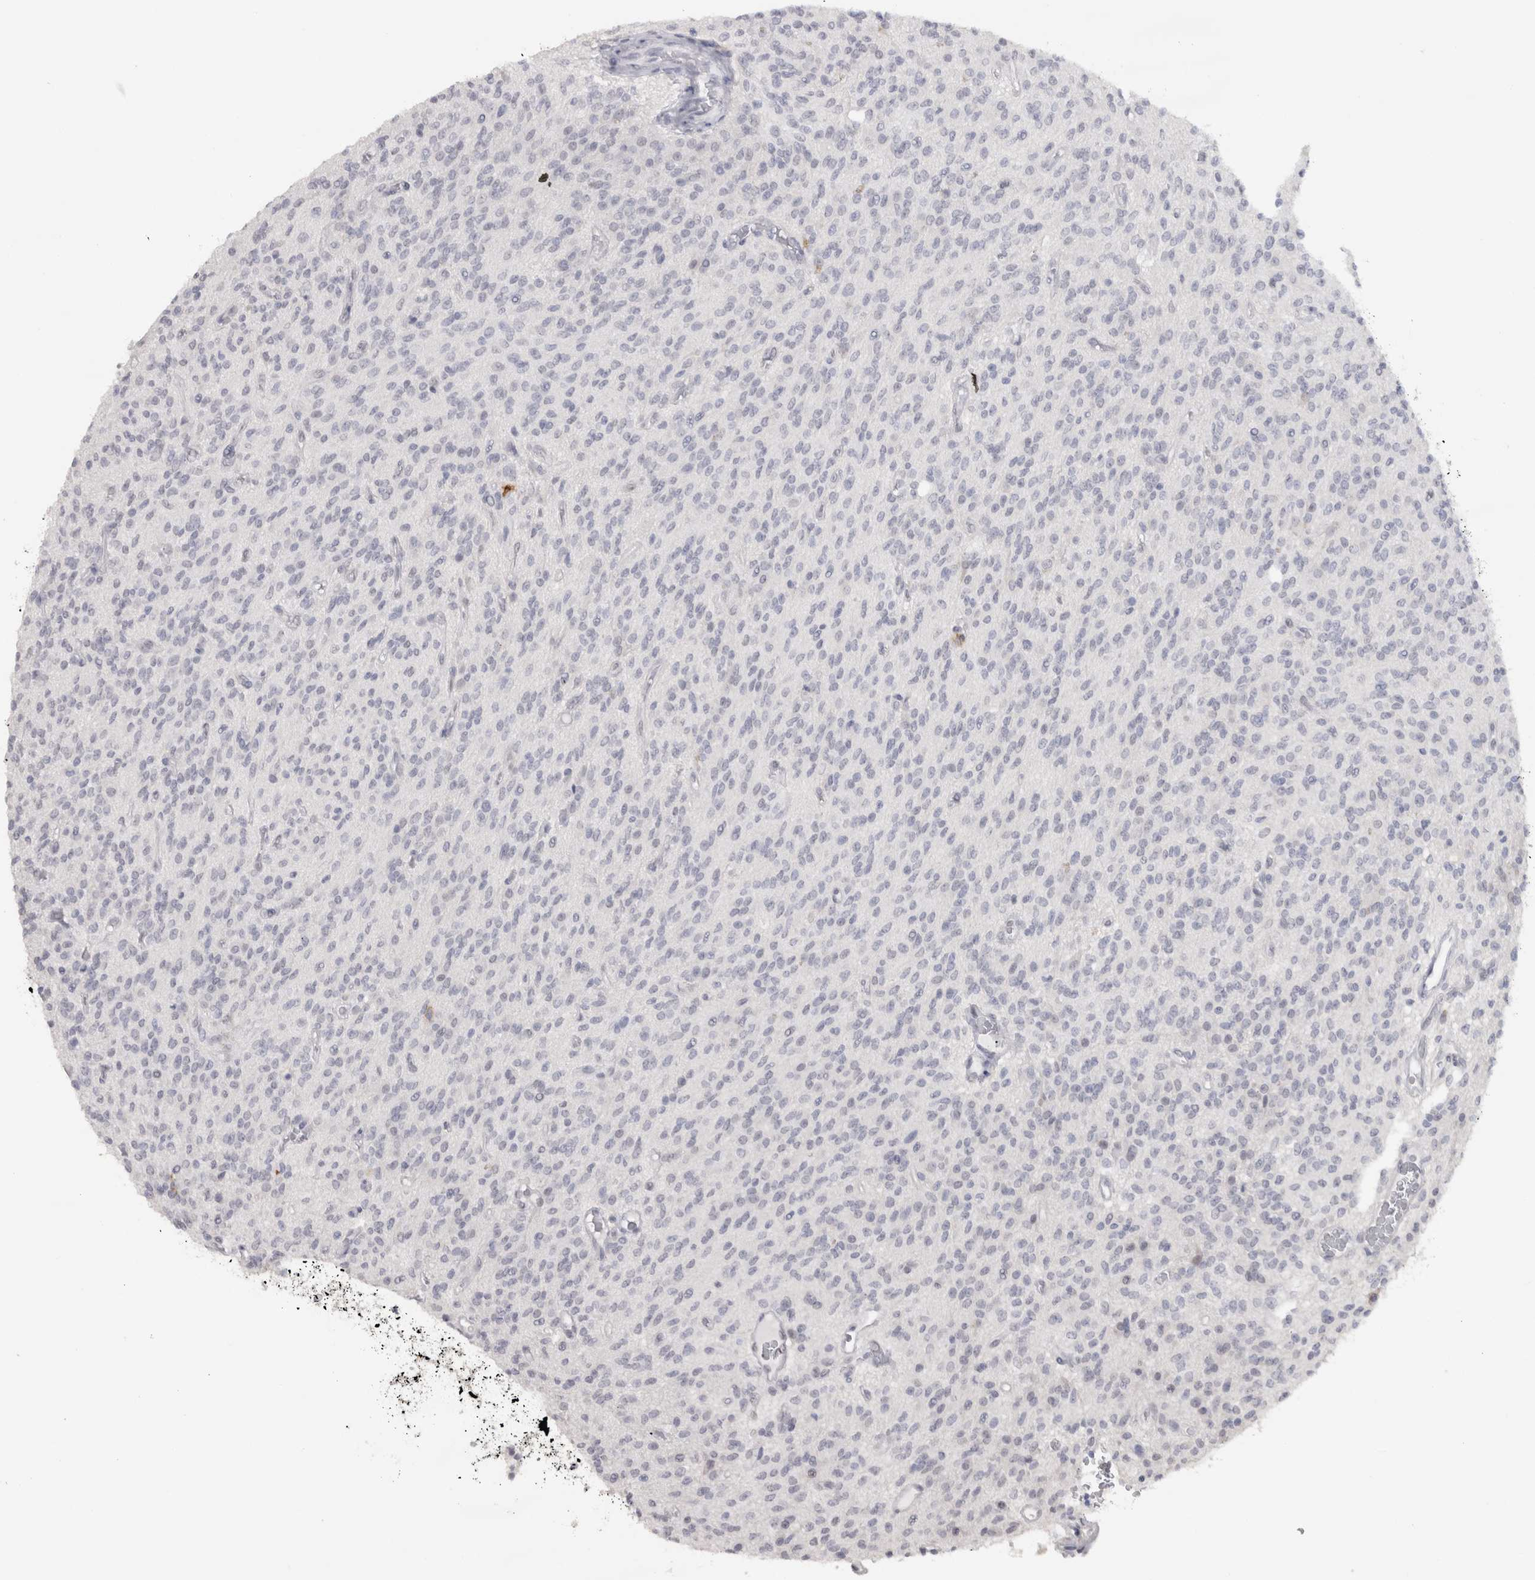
{"staining": {"intensity": "negative", "quantity": "none", "location": "none"}, "tissue": "glioma", "cell_type": "Tumor cells", "image_type": "cancer", "snomed": [{"axis": "morphology", "description": "Glioma, malignant, High grade"}, {"axis": "topography", "description": "Brain"}], "caption": "Malignant high-grade glioma was stained to show a protein in brown. There is no significant expression in tumor cells. Brightfield microscopy of immunohistochemistry stained with DAB (brown) and hematoxylin (blue), captured at high magnification.", "gene": "CDH17", "patient": {"sex": "male", "age": 34}}